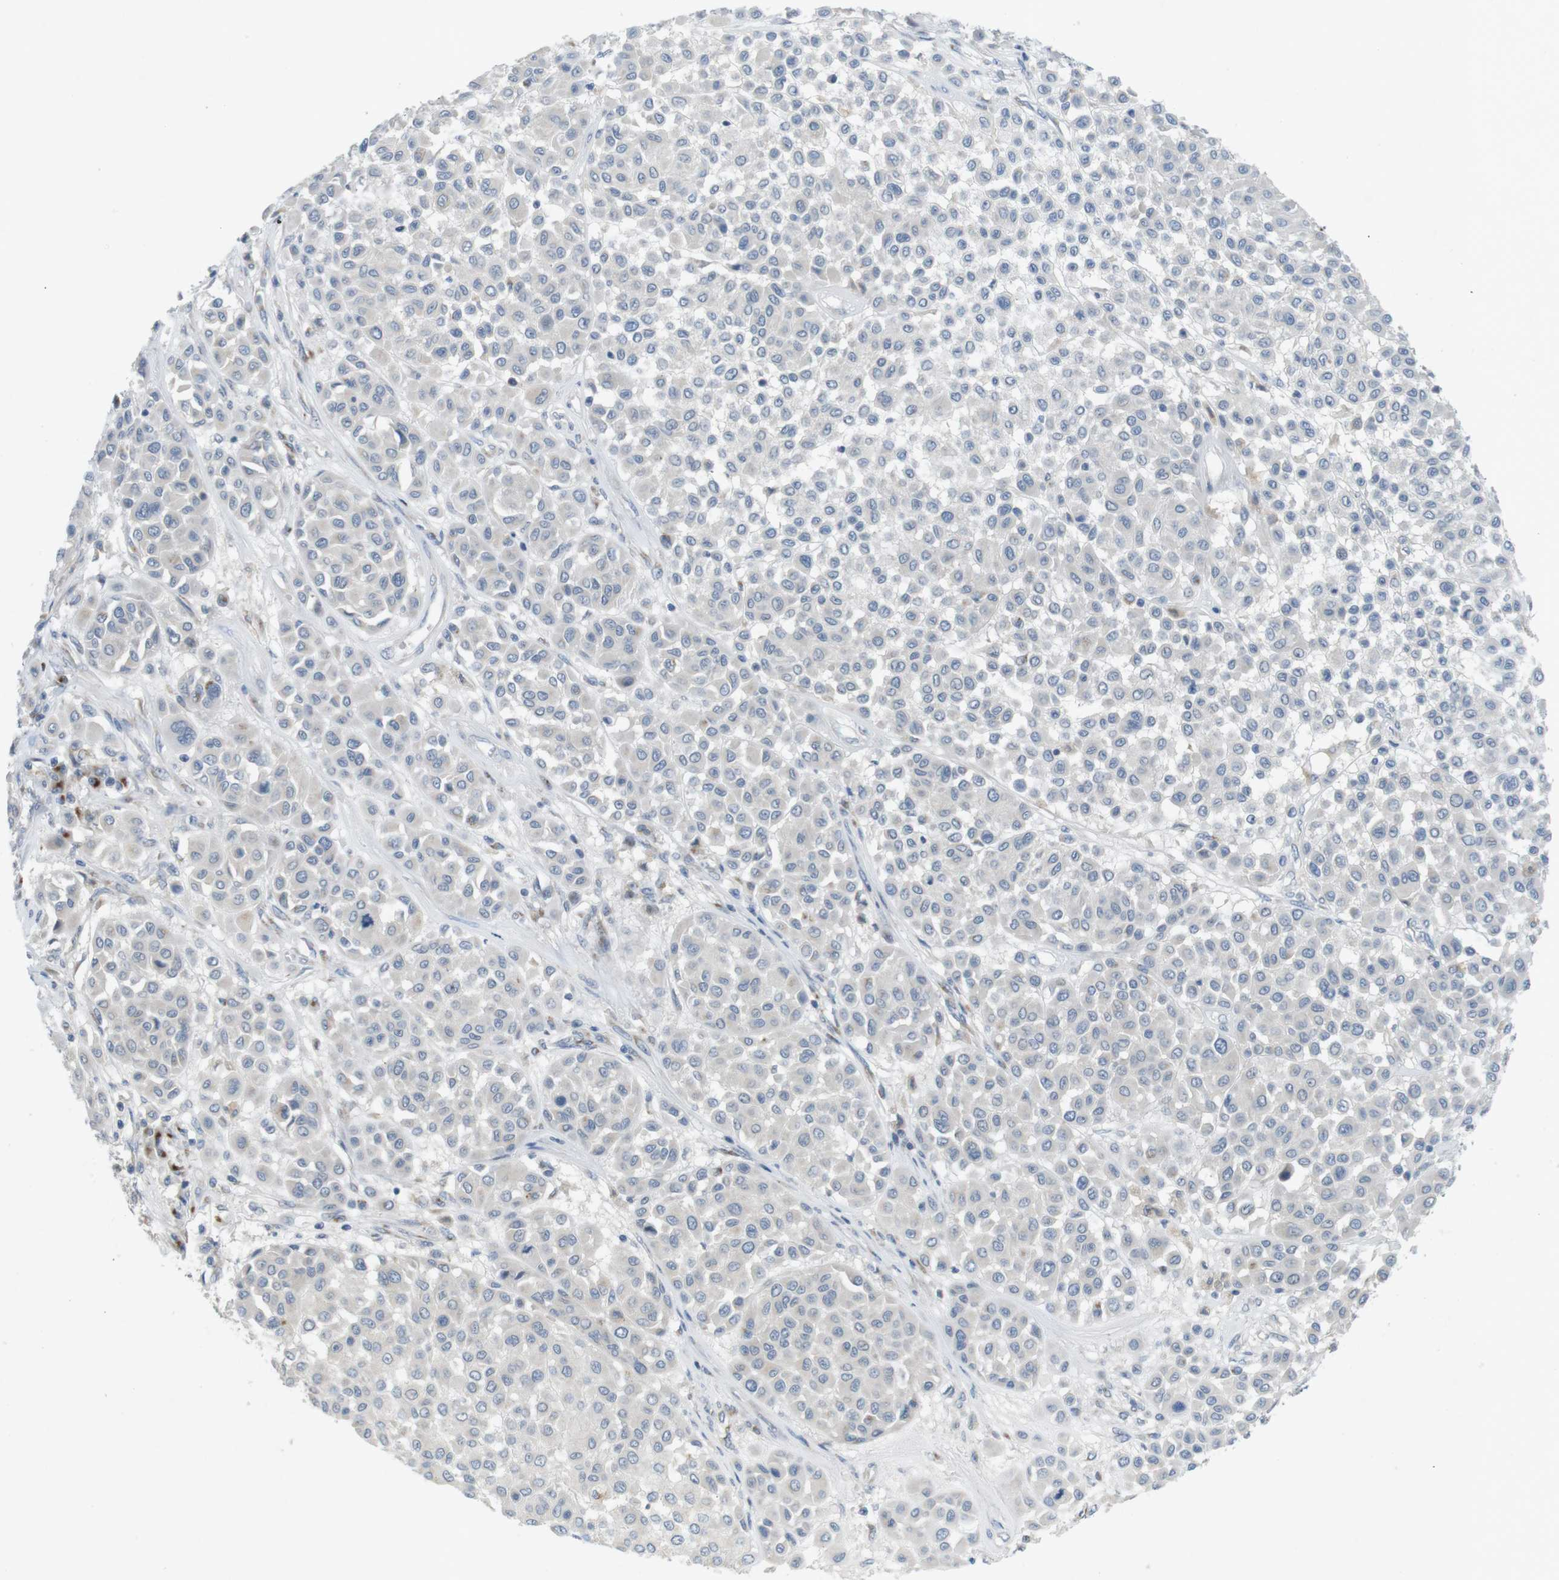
{"staining": {"intensity": "negative", "quantity": "none", "location": "none"}, "tissue": "melanoma", "cell_type": "Tumor cells", "image_type": "cancer", "snomed": [{"axis": "morphology", "description": "Malignant melanoma, Metastatic site"}, {"axis": "topography", "description": "Soft tissue"}], "caption": "Immunohistochemistry histopathology image of melanoma stained for a protein (brown), which displays no staining in tumor cells.", "gene": "YIPF3", "patient": {"sex": "male", "age": 41}}